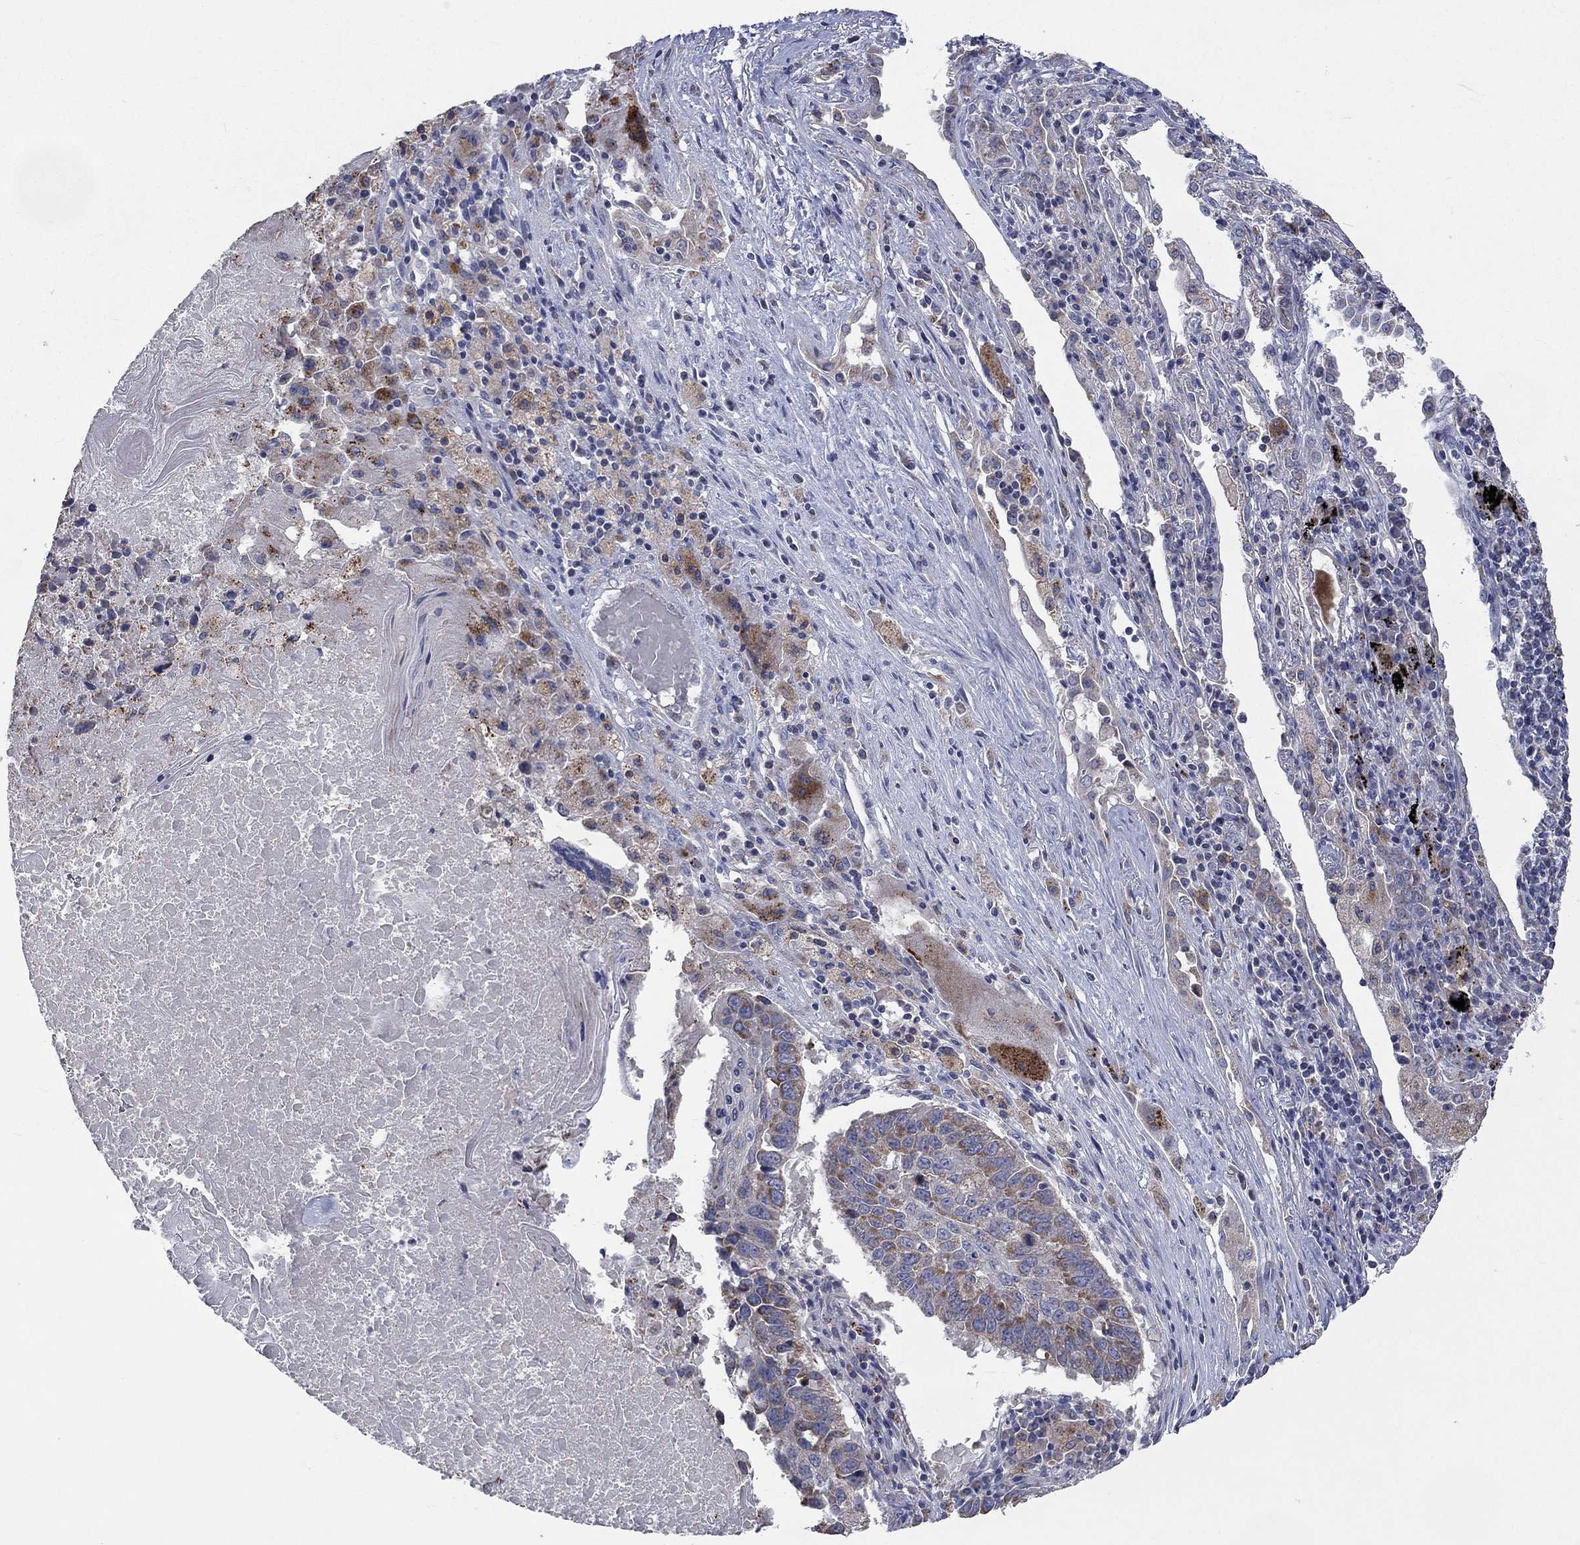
{"staining": {"intensity": "moderate", "quantity": "<25%", "location": "cytoplasmic/membranous"}, "tissue": "lung cancer", "cell_type": "Tumor cells", "image_type": "cancer", "snomed": [{"axis": "morphology", "description": "Squamous cell carcinoma, NOS"}, {"axis": "topography", "description": "Lung"}], "caption": "A histopathology image of lung cancer (squamous cell carcinoma) stained for a protein shows moderate cytoplasmic/membranous brown staining in tumor cells.", "gene": "UGT8", "patient": {"sex": "male", "age": 73}}